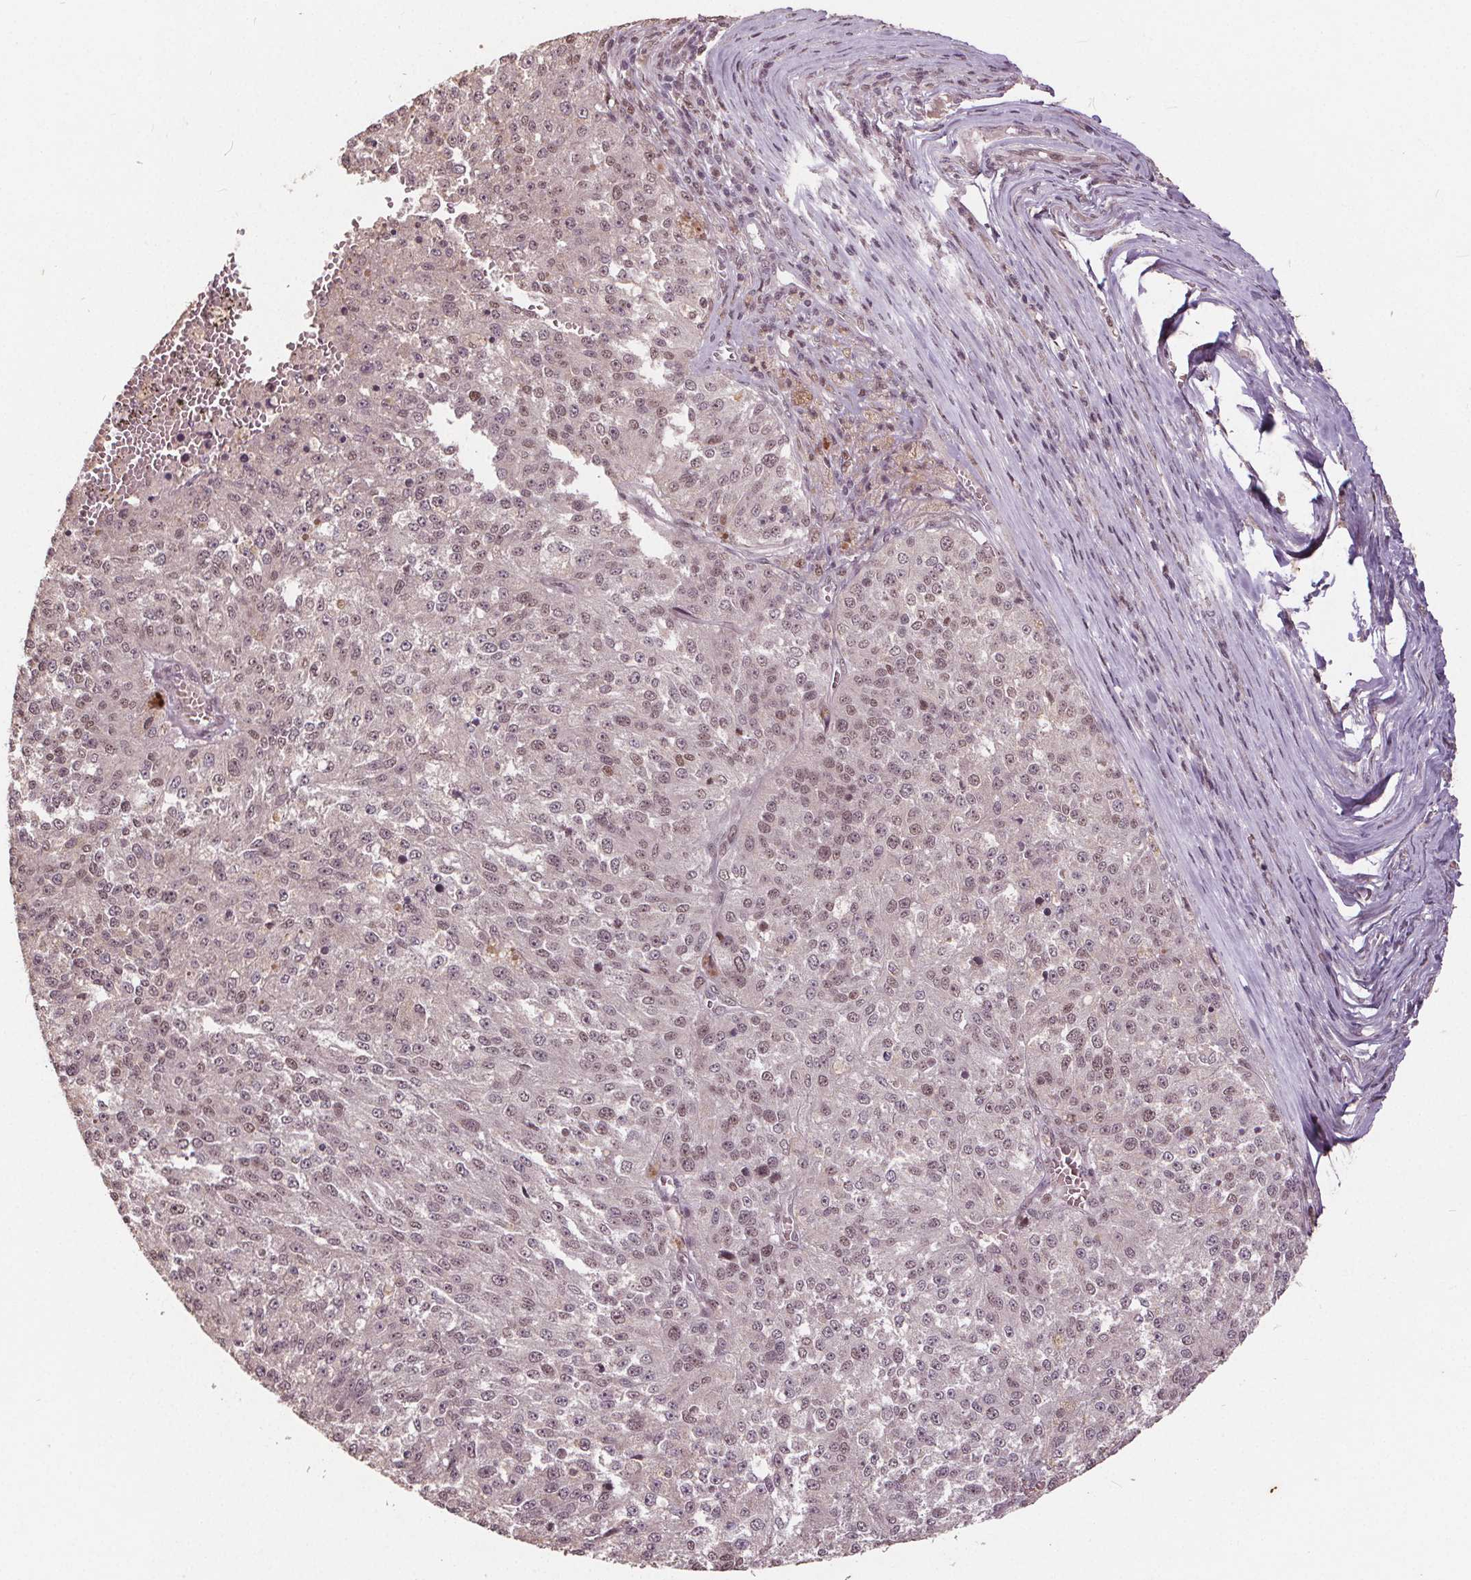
{"staining": {"intensity": "weak", "quantity": "25%-75%", "location": "nuclear"}, "tissue": "melanoma", "cell_type": "Tumor cells", "image_type": "cancer", "snomed": [{"axis": "morphology", "description": "Malignant melanoma, Metastatic site"}, {"axis": "topography", "description": "Lymph node"}], "caption": "DAB immunohistochemical staining of malignant melanoma (metastatic site) demonstrates weak nuclear protein expression in approximately 25%-75% of tumor cells.", "gene": "DNMT3B", "patient": {"sex": "female", "age": 64}}